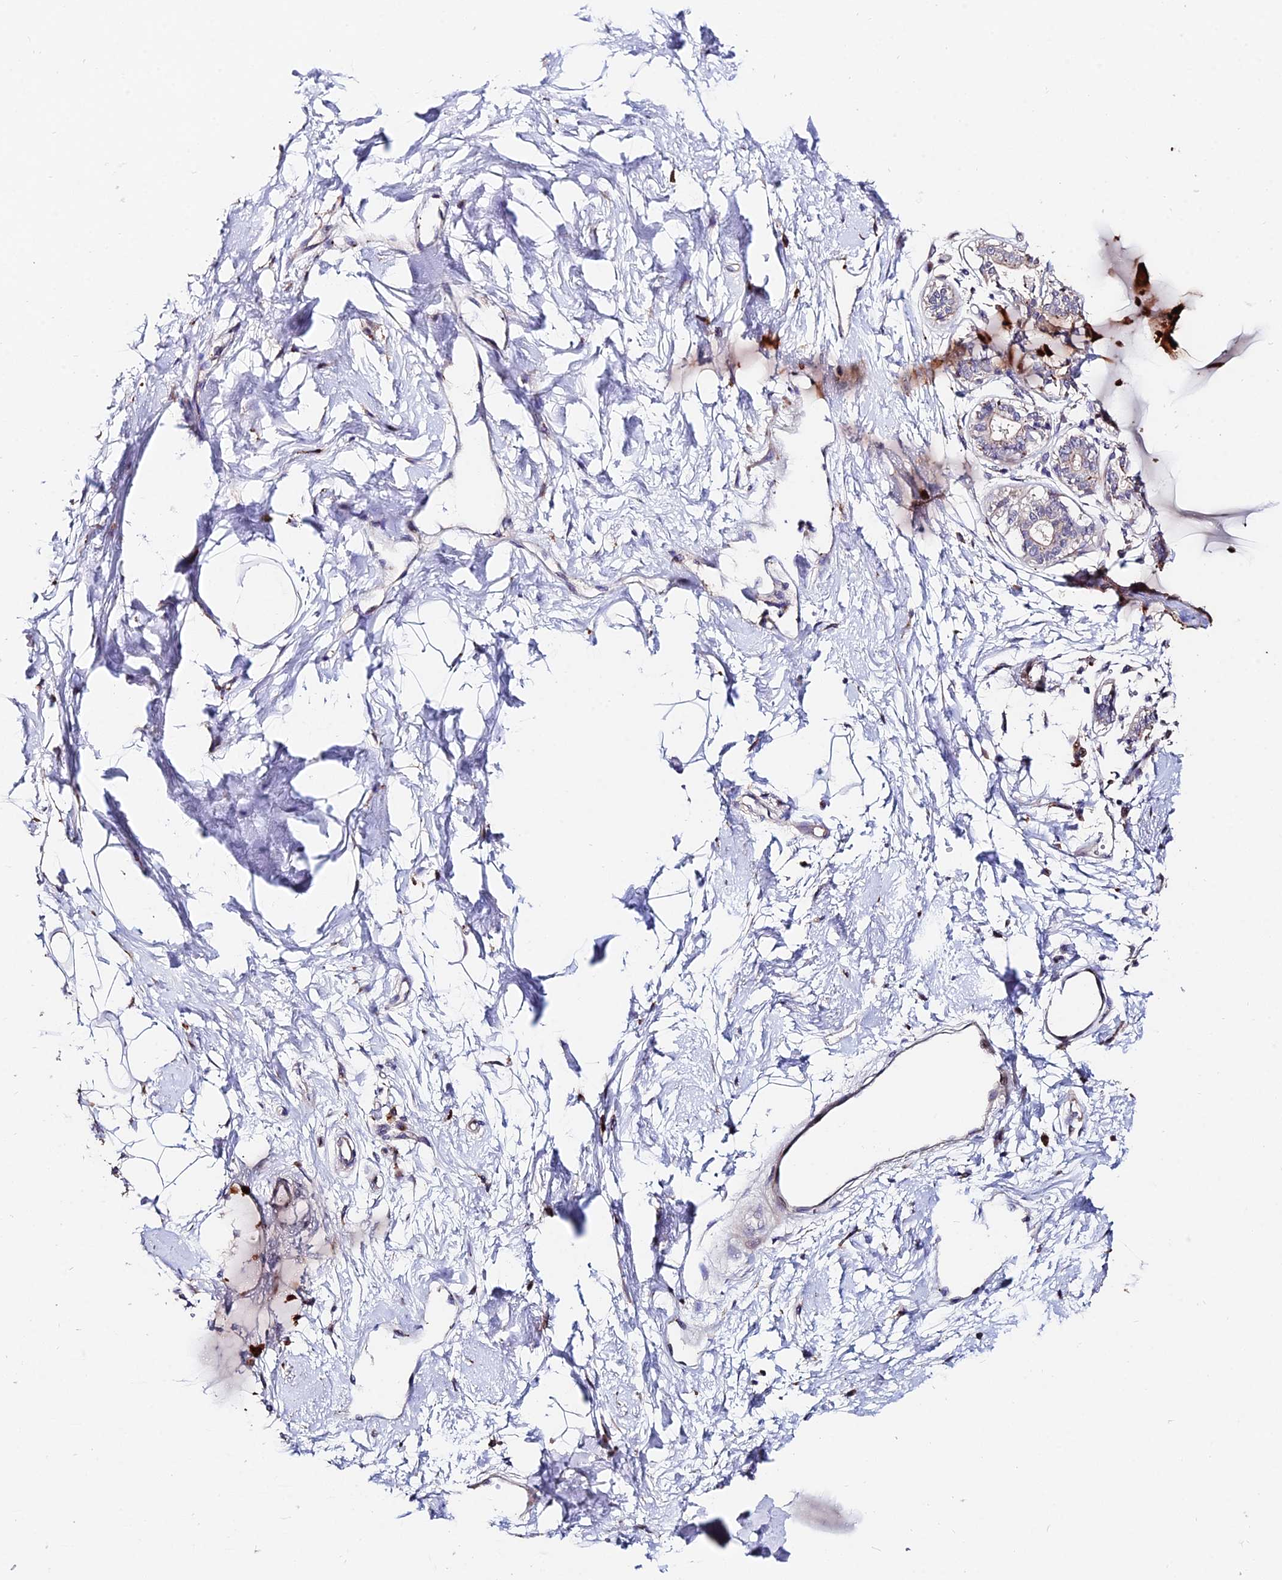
{"staining": {"intensity": "moderate", "quantity": "25%-75%", "location": "cytoplasmic/membranous"}, "tissue": "breast", "cell_type": "Adipocytes", "image_type": "normal", "snomed": [{"axis": "morphology", "description": "Normal tissue, NOS"}, {"axis": "topography", "description": "Breast"}], "caption": "Breast stained with a brown dye demonstrates moderate cytoplasmic/membranous positive expression in approximately 25%-75% of adipocytes.", "gene": "ACTR5", "patient": {"sex": "female", "age": 45}}